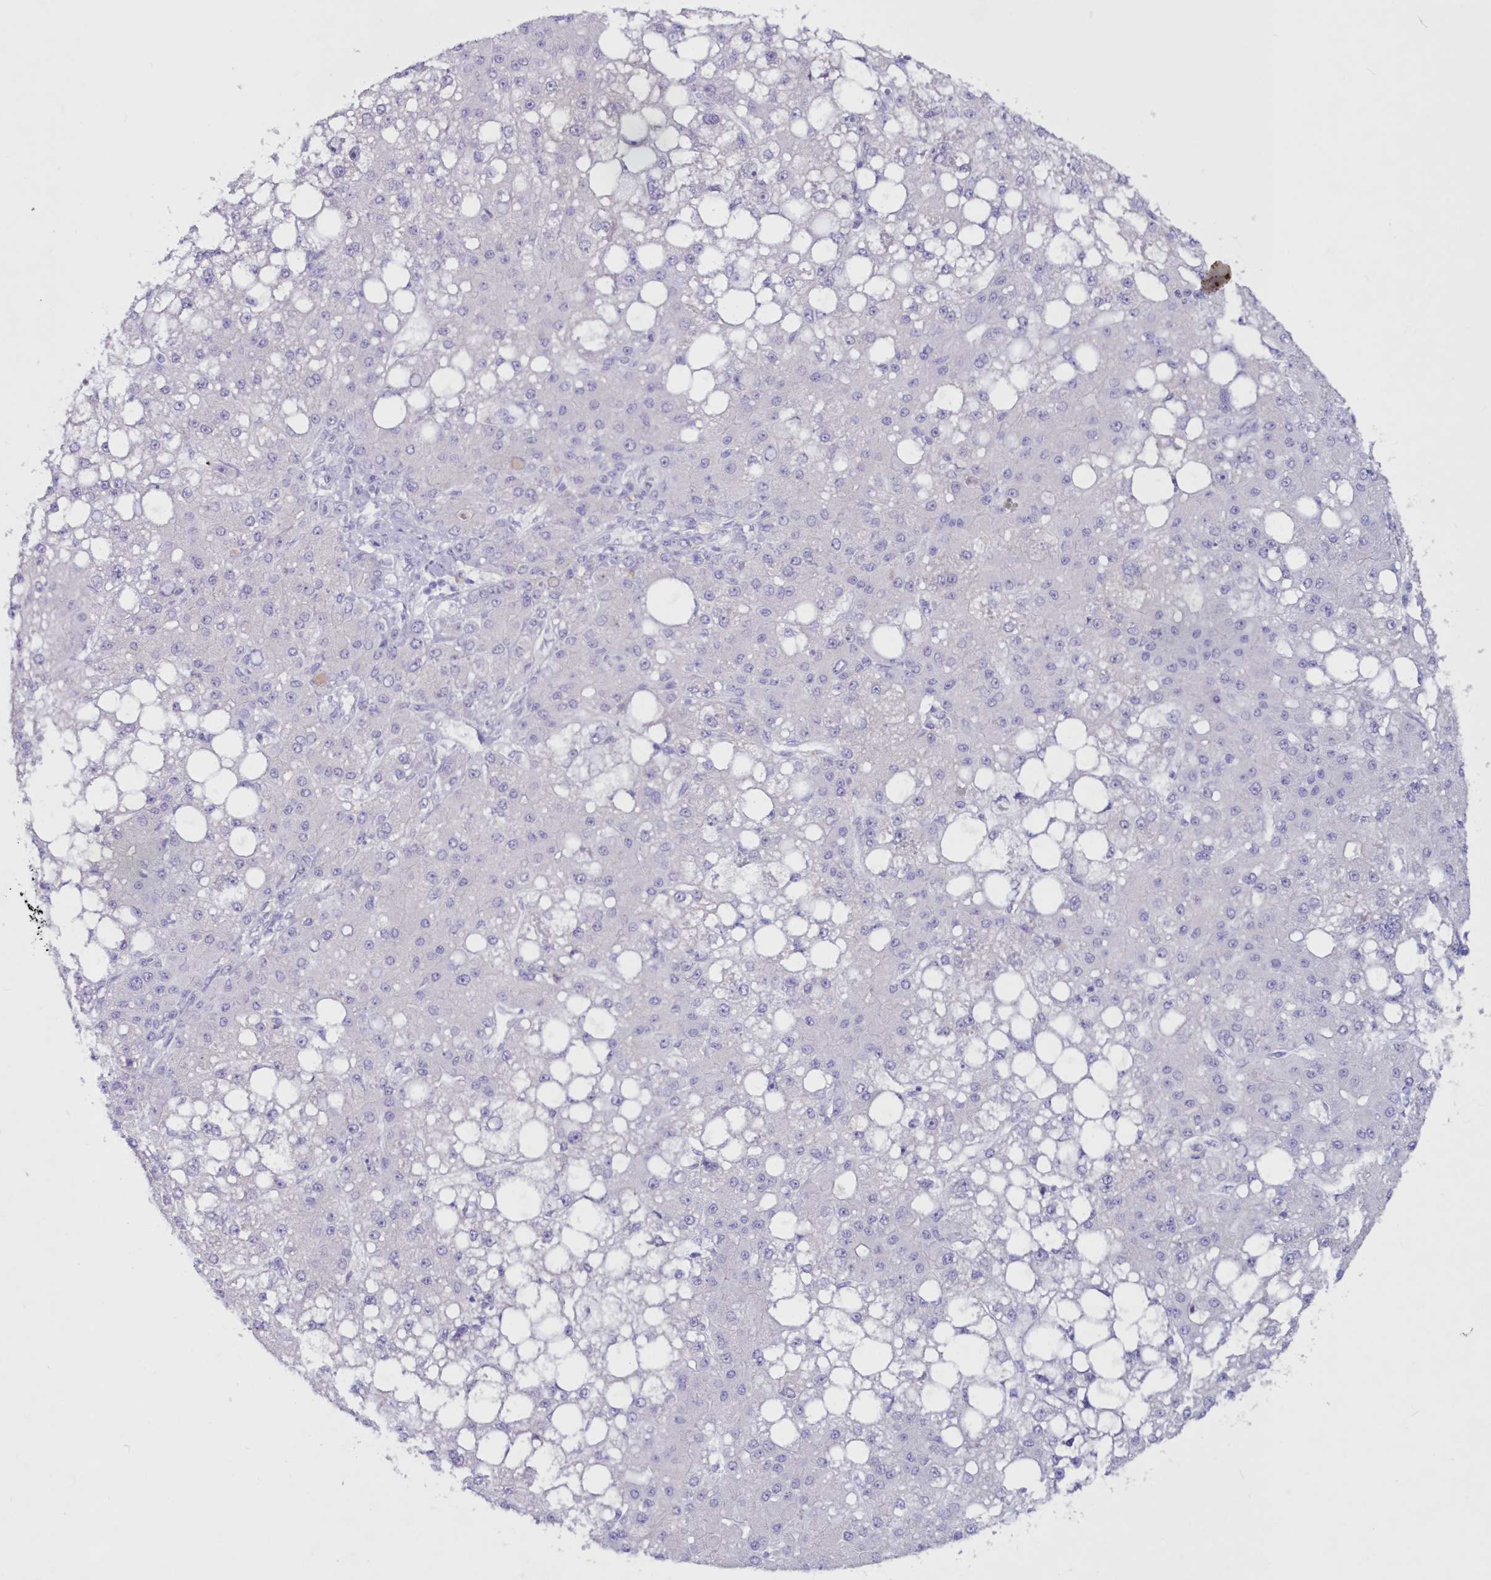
{"staining": {"intensity": "negative", "quantity": "none", "location": "none"}, "tissue": "liver cancer", "cell_type": "Tumor cells", "image_type": "cancer", "snomed": [{"axis": "morphology", "description": "Carcinoma, Hepatocellular, NOS"}, {"axis": "topography", "description": "Liver"}], "caption": "High magnification brightfield microscopy of liver hepatocellular carcinoma stained with DAB (brown) and counterstained with hematoxylin (blue): tumor cells show no significant positivity. (DAB immunohistochemistry visualized using brightfield microscopy, high magnification).", "gene": "SNED1", "patient": {"sex": "male", "age": 67}}